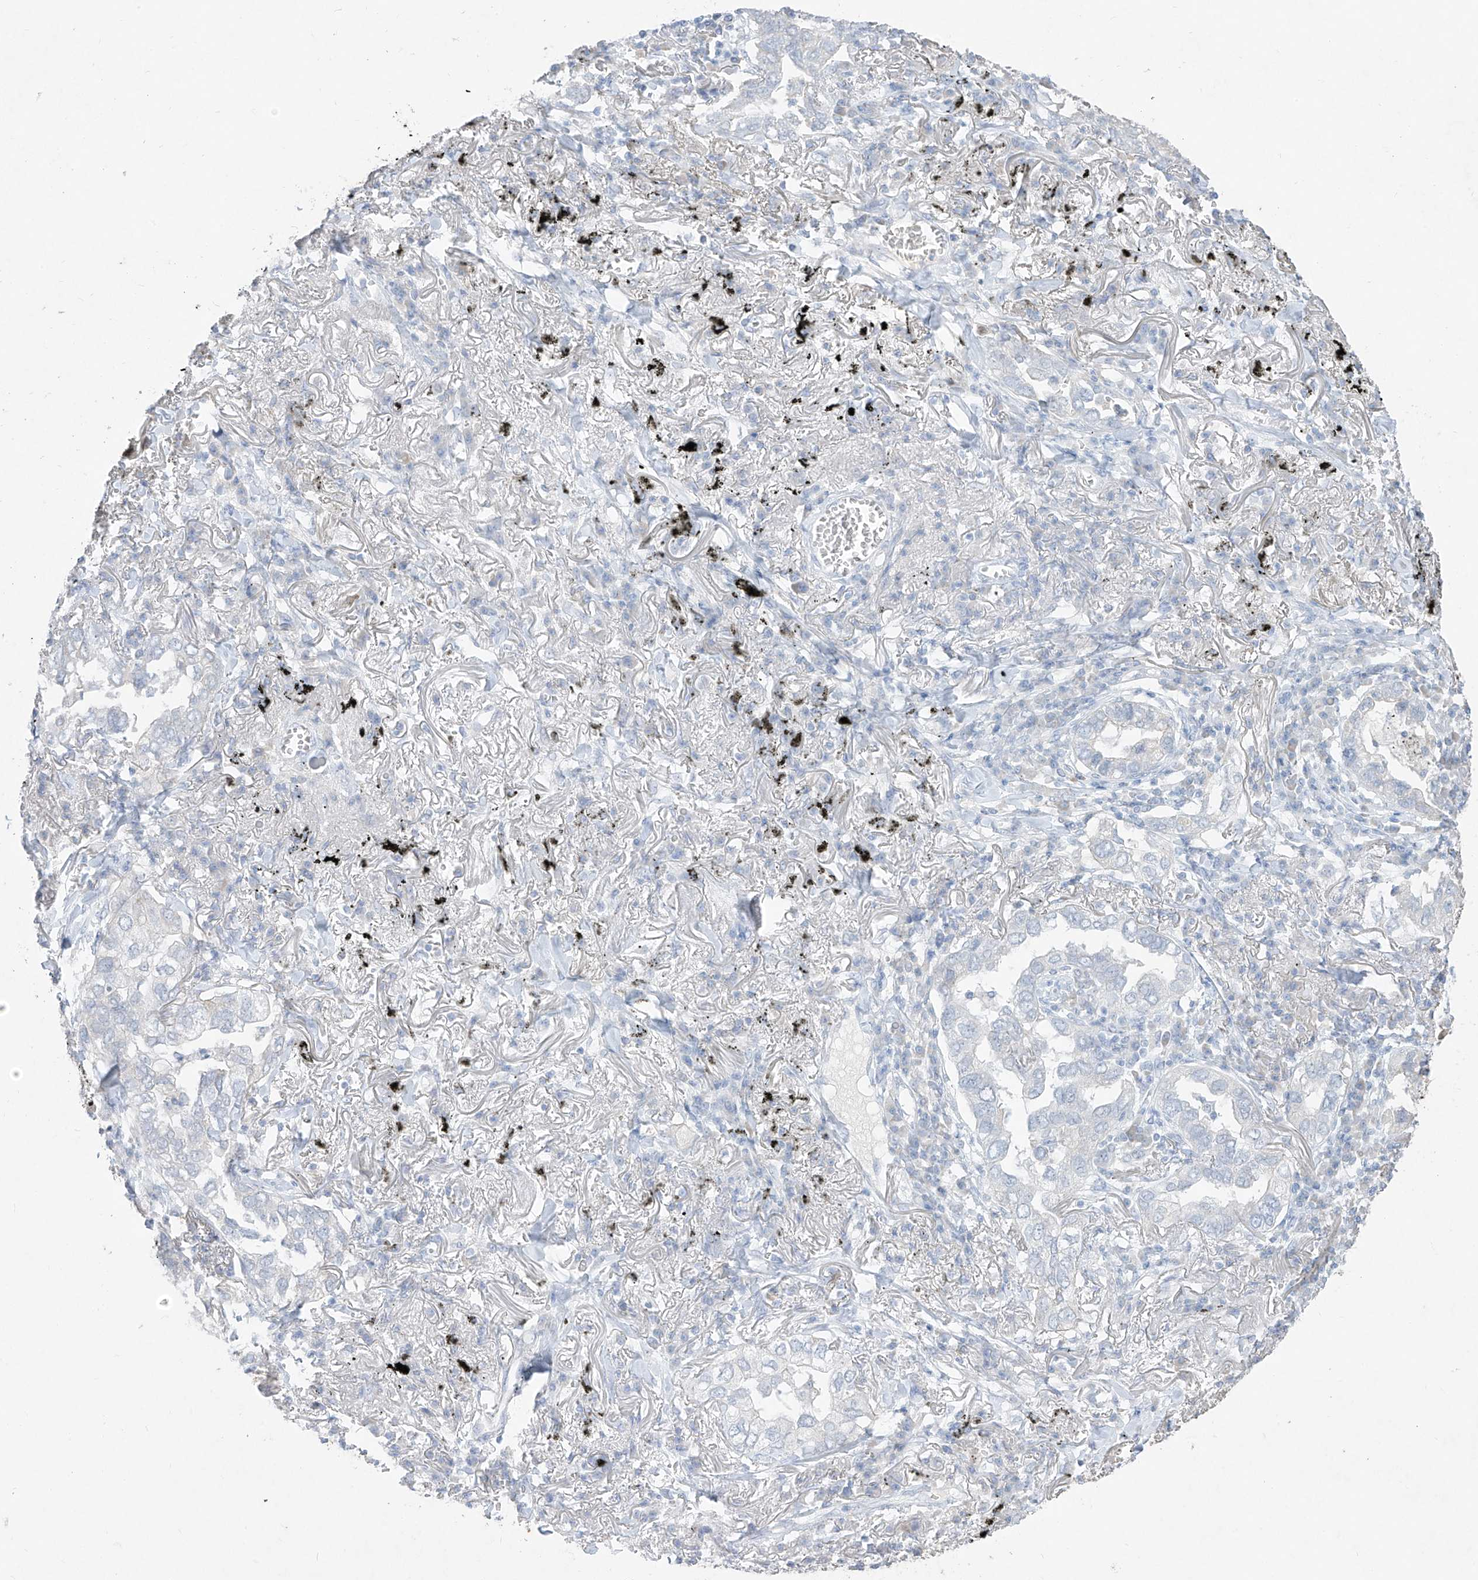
{"staining": {"intensity": "negative", "quantity": "none", "location": "none"}, "tissue": "lung cancer", "cell_type": "Tumor cells", "image_type": "cancer", "snomed": [{"axis": "morphology", "description": "Adenocarcinoma, NOS"}, {"axis": "topography", "description": "Lung"}], "caption": "A histopathology image of human lung cancer (adenocarcinoma) is negative for staining in tumor cells.", "gene": "TGM4", "patient": {"sex": "male", "age": 65}}